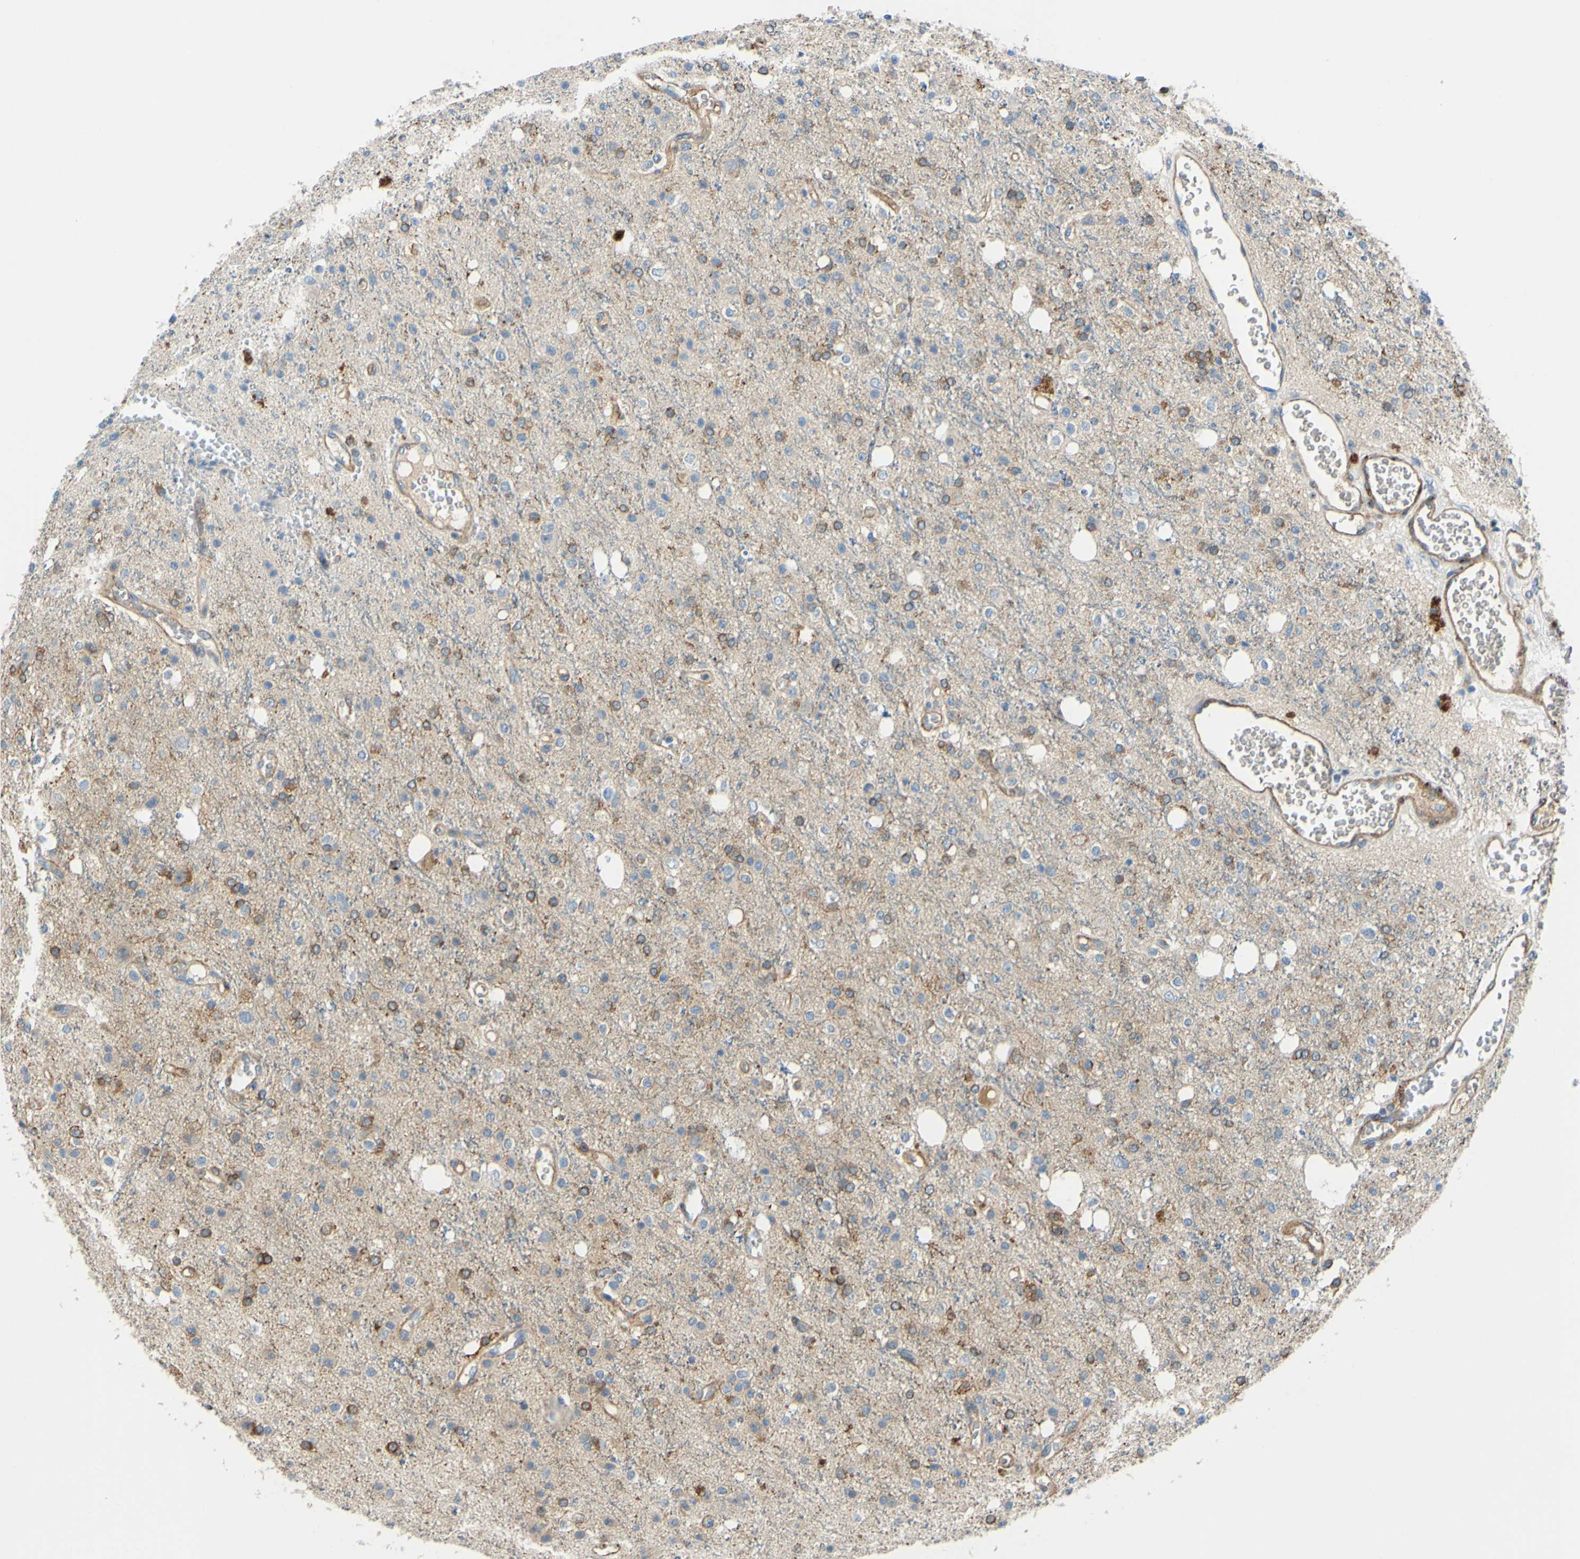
{"staining": {"intensity": "moderate", "quantity": "25%-75%", "location": "cytoplasmic/membranous"}, "tissue": "glioma", "cell_type": "Tumor cells", "image_type": "cancer", "snomed": [{"axis": "morphology", "description": "Glioma, malignant, High grade"}, {"axis": "topography", "description": "Brain"}], "caption": "High-power microscopy captured an IHC micrograph of high-grade glioma (malignant), revealing moderate cytoplasmic/membranous staining in about 25%-75% of tumor cells.", "gene": "ARHGAP1", "patient": {"sex": "male", "age": 47}}